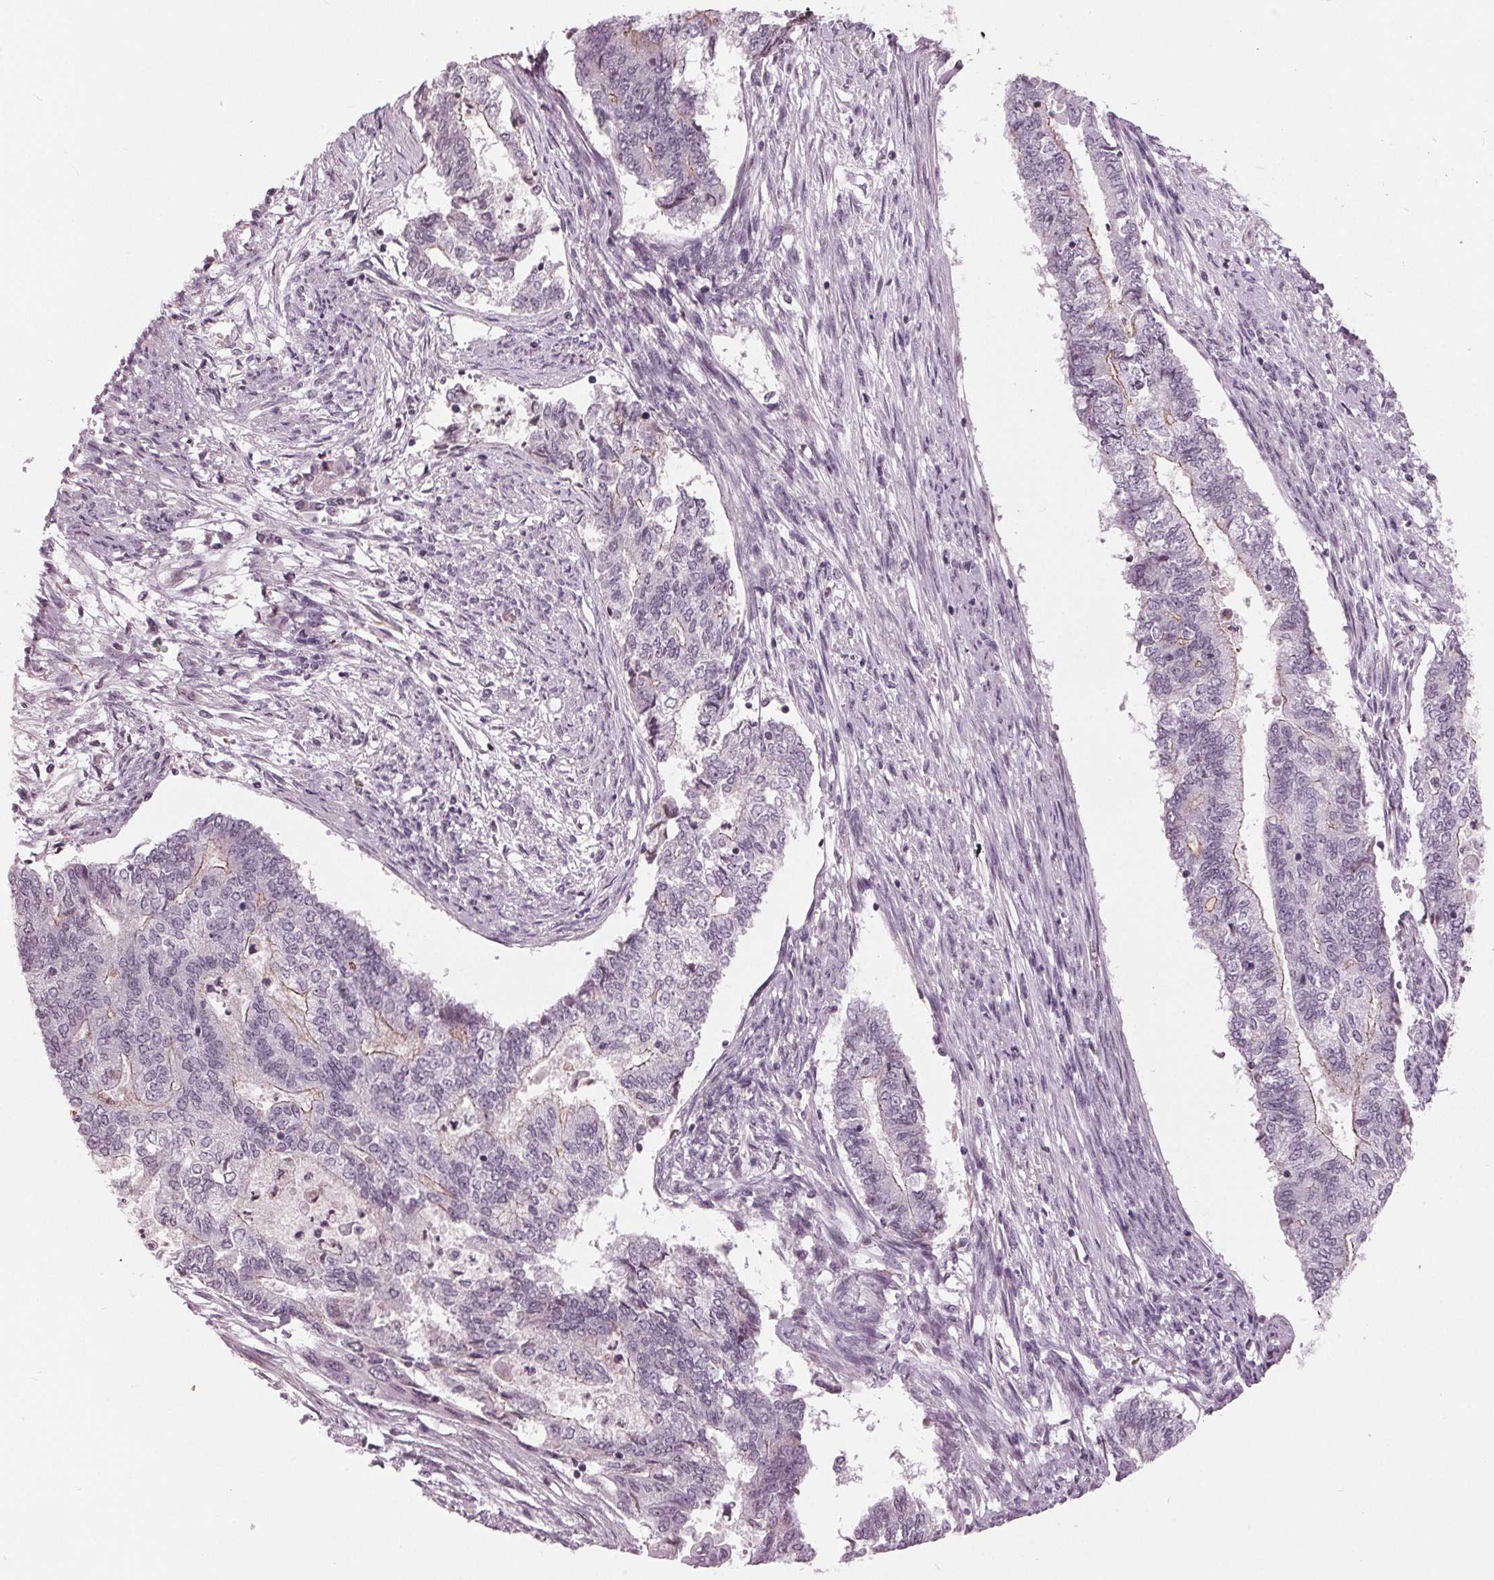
{"staining": {"intensity": "moderate", "quantity": "<25%", "location": "cytoplasmic/membranous"}, "tissue": "endometrial cancer", "cell_type": "Tumor cells", "image_type": "cancer", "snomed": [{"axis": "morphology", "description": "Adenocarcinoma, NOS"}, {"axis": "topography", "description": "Endometrium"}], "caption": "Endometrial cancer stained with immunohistochemistry exhibits moderate cytoplasmic/membranous expression in approximately <25% of tumor cells.", "gene": "SLC9A4", "patient": {"sex": "female", "age": 65}}